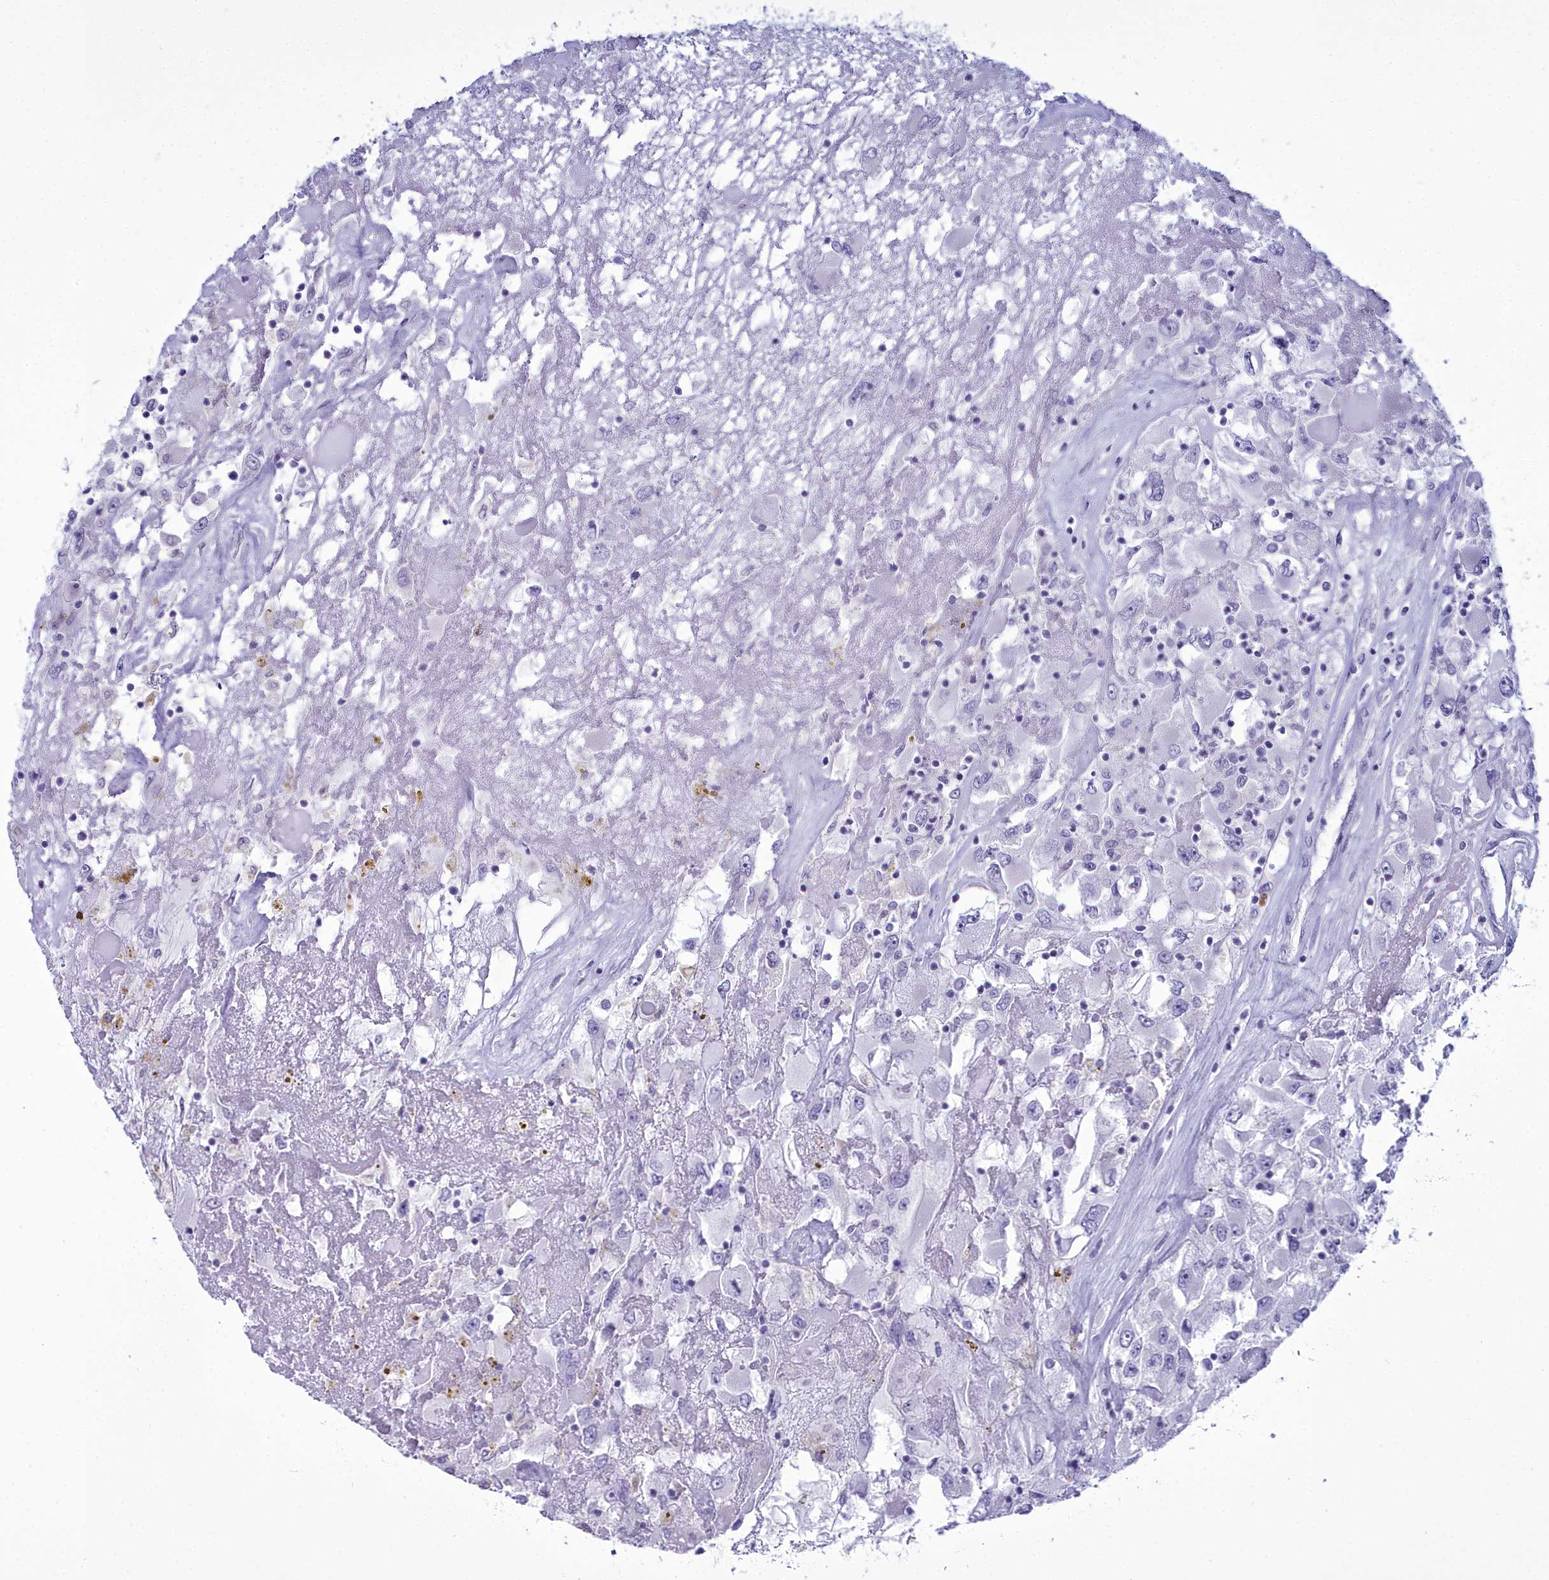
{"staining": {"intensity": "negative", "quantity": "none", "location": "none"}, "tissue": "renal cancer", "cell_type": "Tumor cells", "image_type": "cancer", "snomed": [{"axis": "morphology", "description": "Adenocarcinoma, NOS"}, {"axis": "topography", "description": "Kidney"}], "caption": "Tumor cells are negative for brown protein staining in renal cancer. (DAB immunohistochemistry (IHC), high magnification).", "gene": "MAP6", "patient": {"sex": "female", "age": 52}}